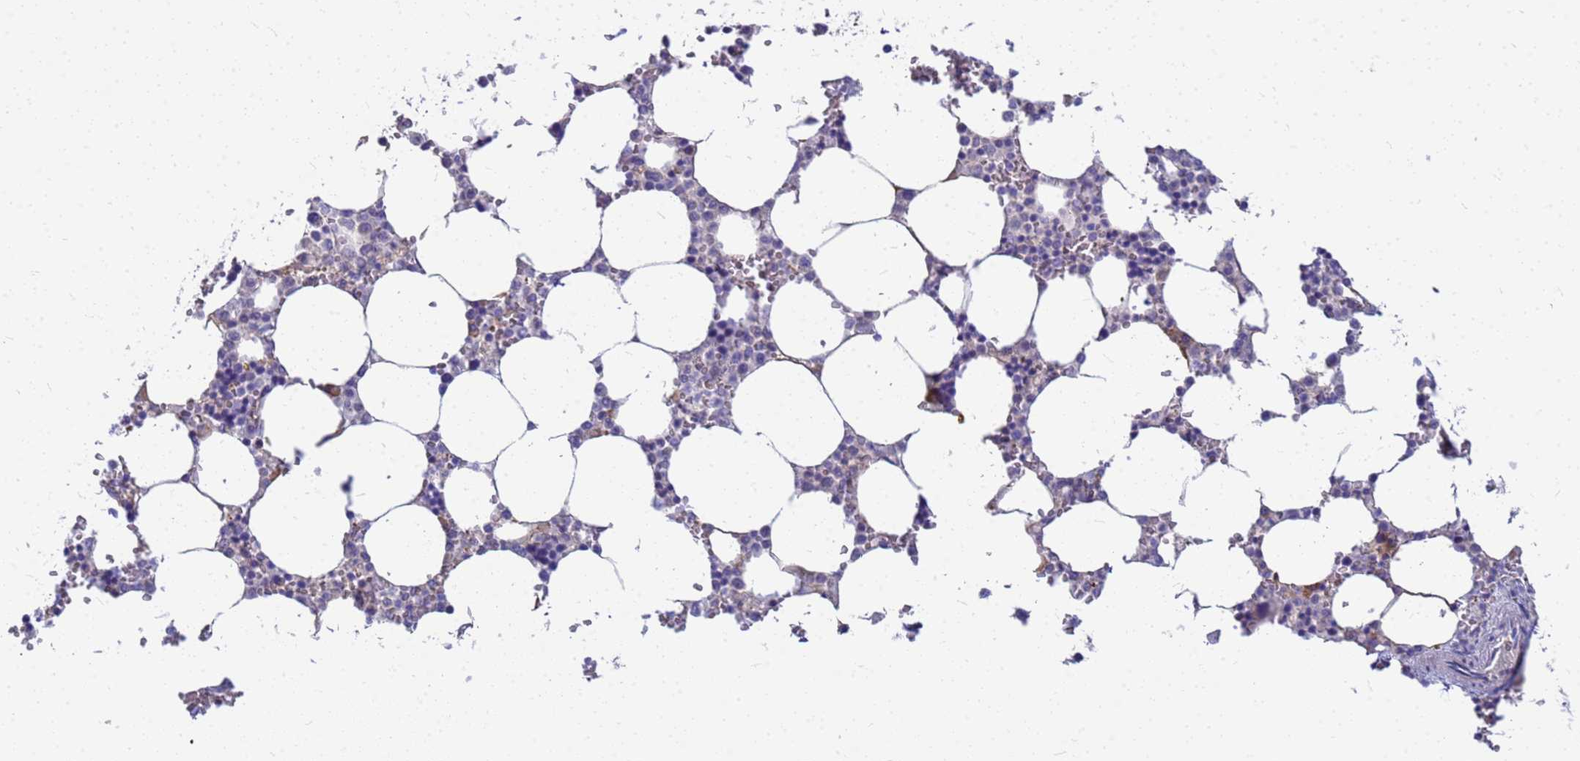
{"staining": {"intensity": "negative", "quantity": "none", "location": "none"}, "tissue": "bone marrow", "cell_type": "Hematopoietic cells", "image_type": "normal", "snomed": [{"axis": "morphology", "description": "Normal tissue, NOS"}, {"axis": "topography", "description": "Bone marrow"}], "caption": "Immunohistochemistry photomicrograph of unremarkable human bone marrow stained for a protein (brown), which shows no positivity in hematopoietic cells. (DAB (3,3'-diaminobenzidine) immunohistochemistry (IHC) visualized using brightfield microscopy, high magnification).", "gene": "DPRX", "patient": {"sex": "male", "age": 64}}